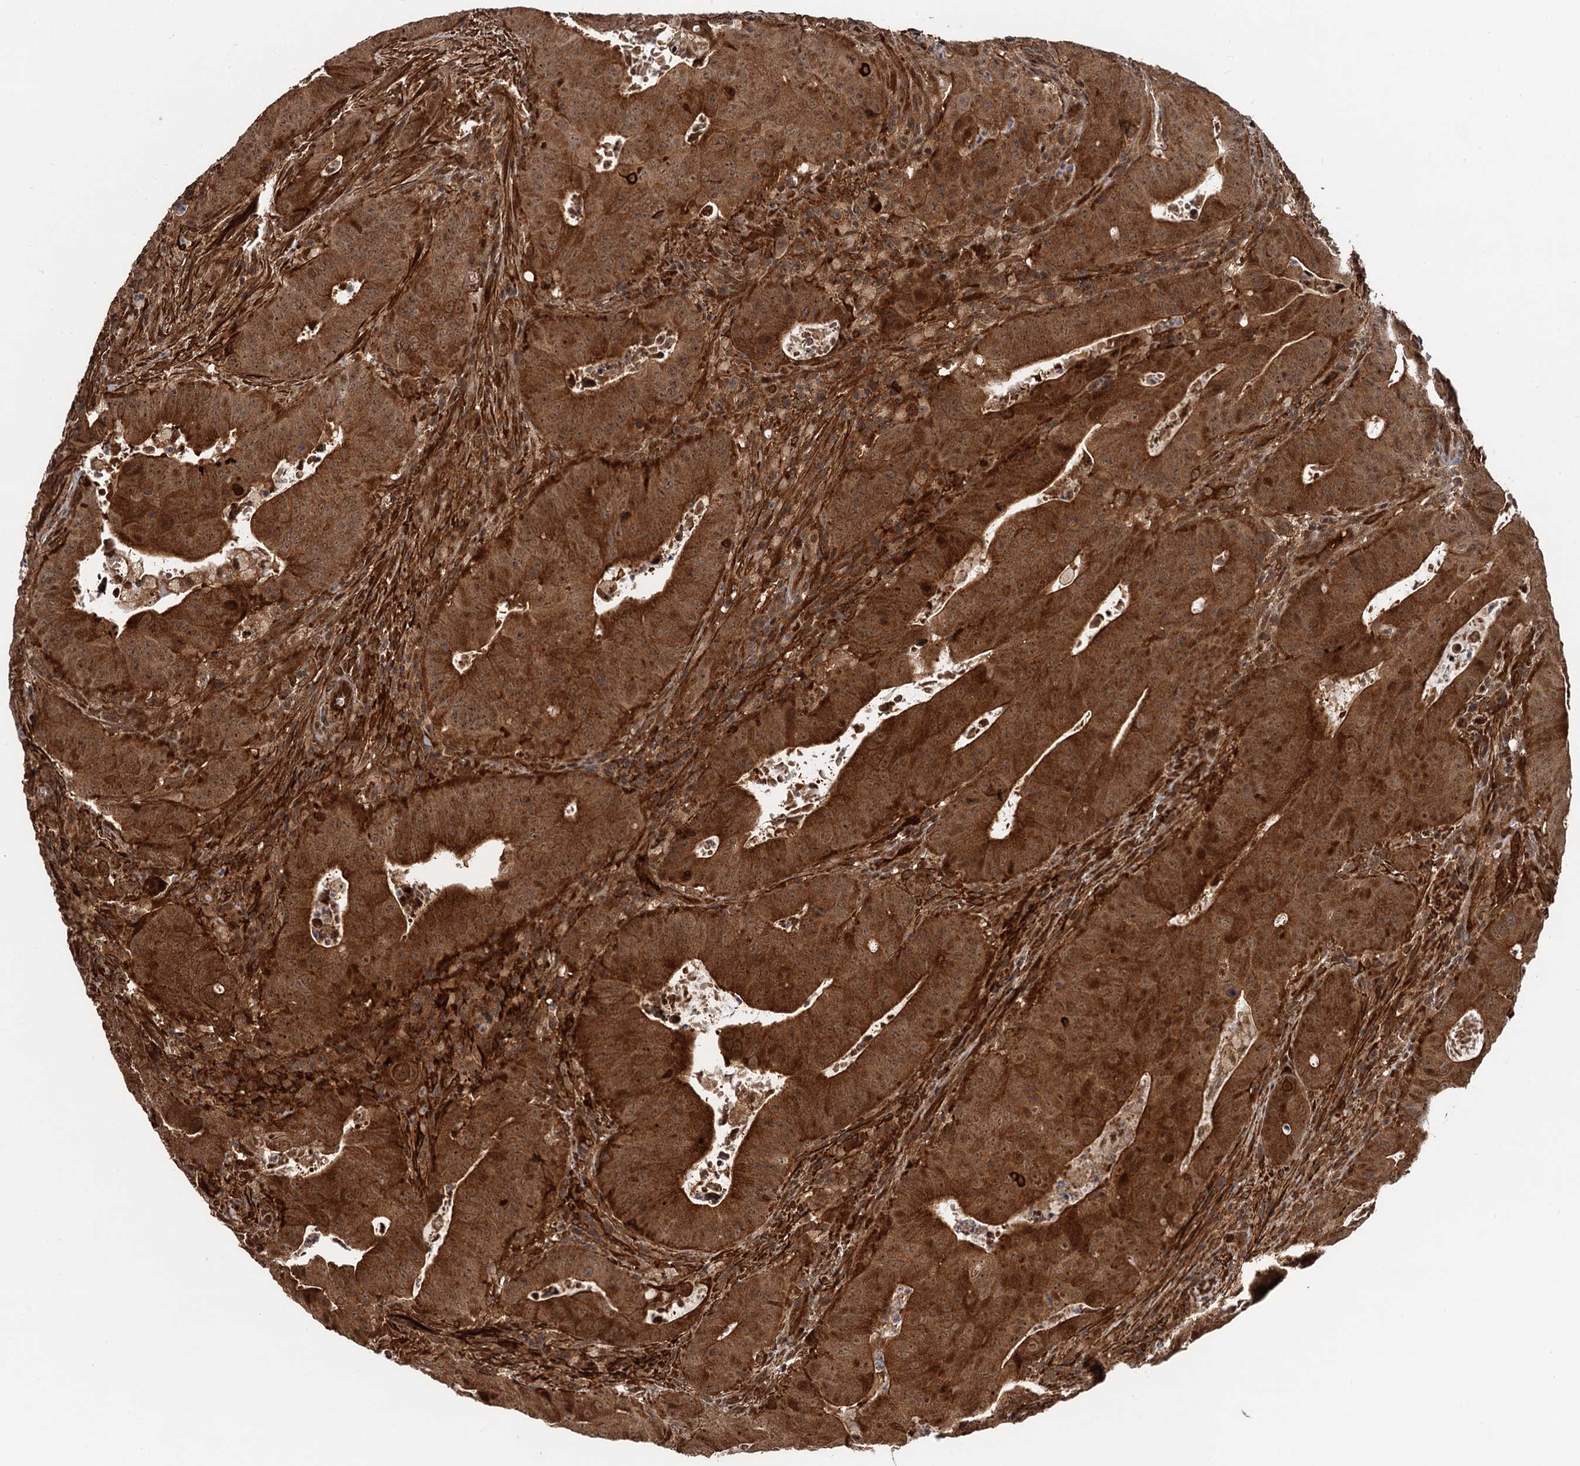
{"staining": {"intensity": "strong", "quantity": ">75%", "location": "cytoplasmic/membranous,nuclear"}, "tissue": "colorectal cancer", "cell_type": "Tumor cells", "image_type": "cancer", "snomed": [{"axis": "morphology", "description": "Adenocarcinoma, NOS"}, {"axis": "topography", "description": "Rectum"}], "caption": "Immunohistochemical staining of colorectal adenocarcinoma demonstrates strong cytoplasmic/membranous and nuclear protein staining in approximately >75% of tumor cells.", "gene": "SNRNP25", "patient": {"sex": "female", "age": 75}}